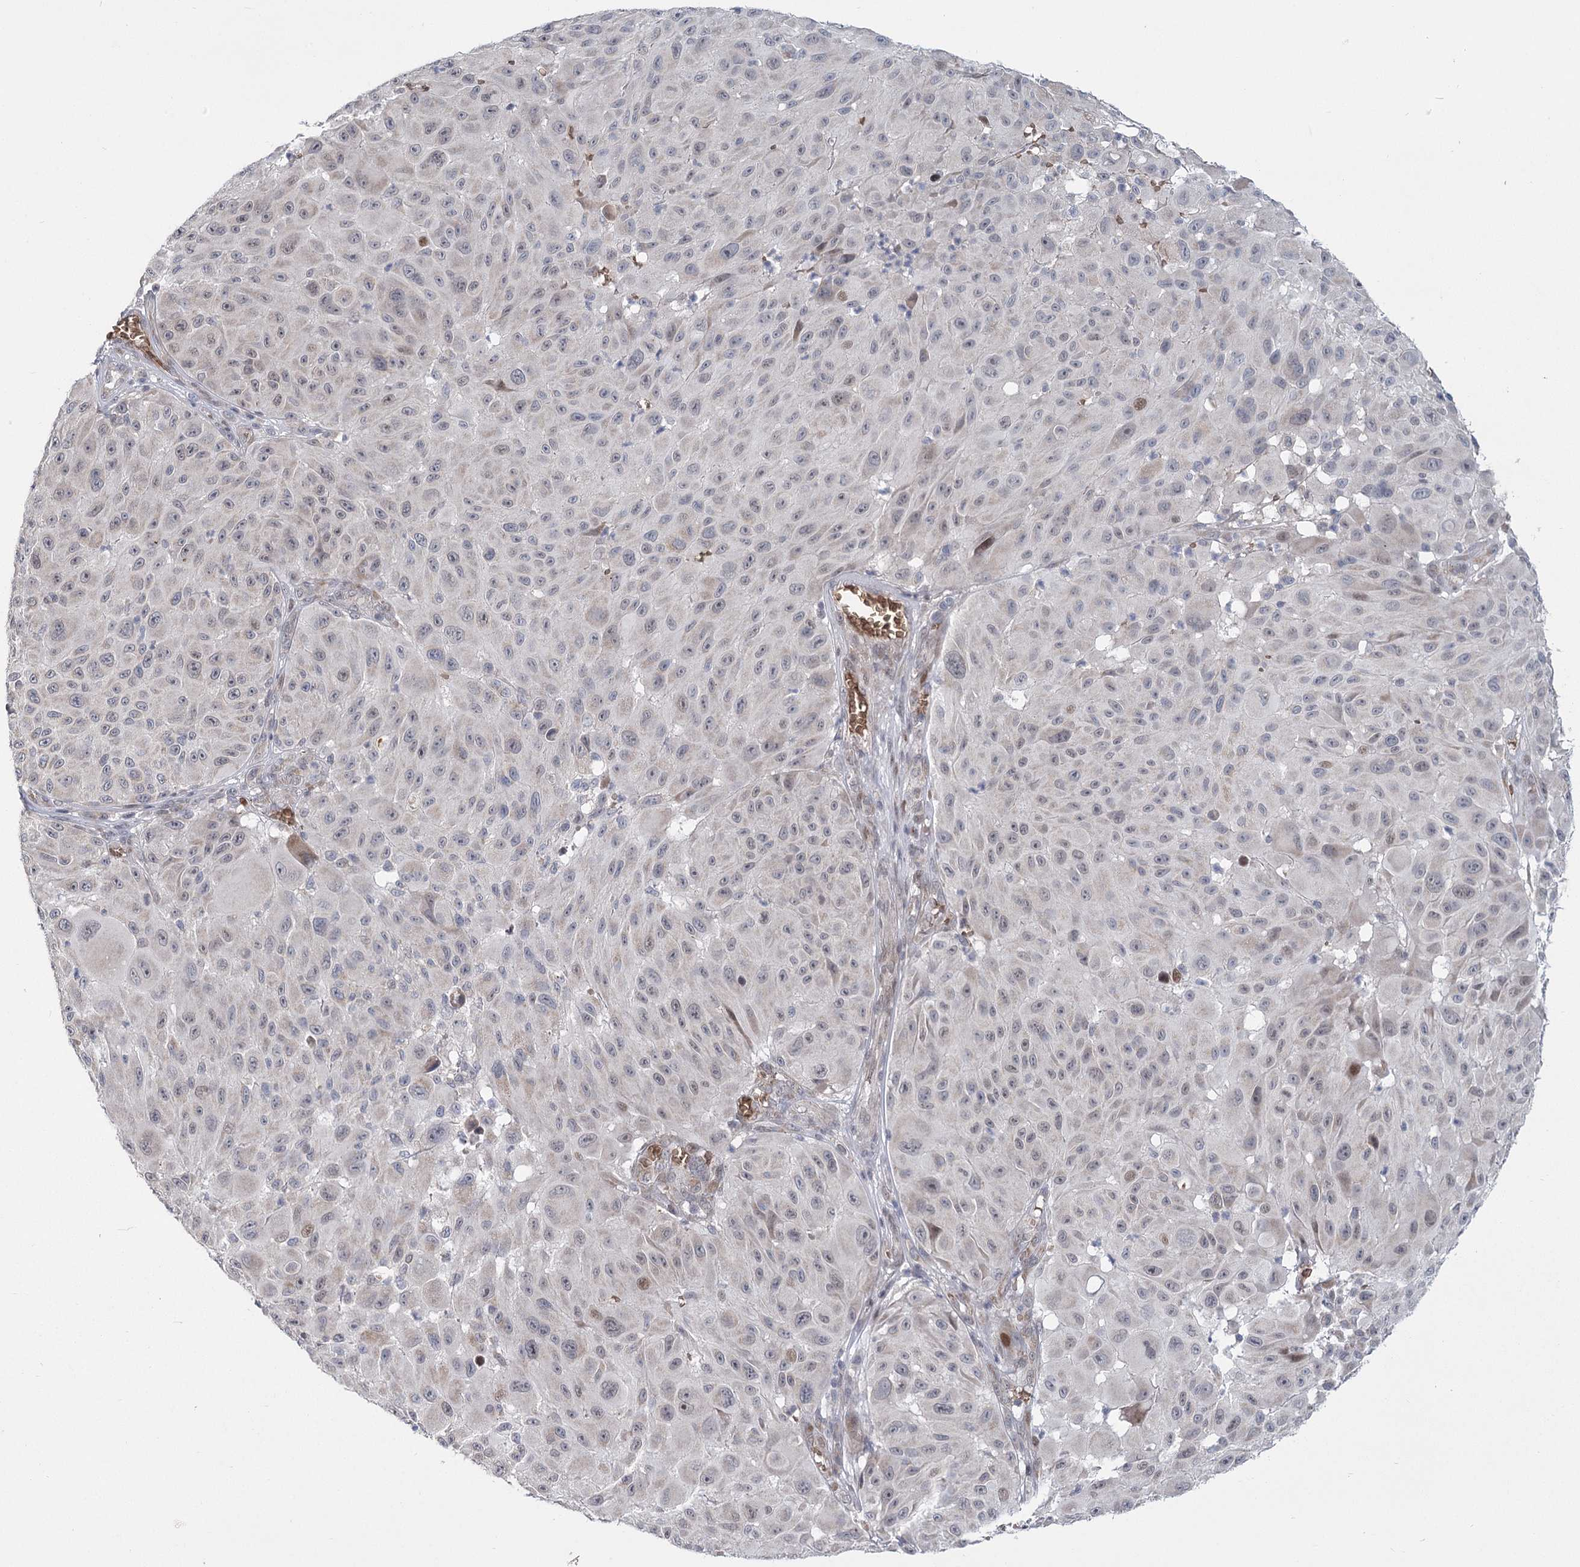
{"staining": {"intensity": "negative", "quantity": "none", "location": "none"}, "tissue": "melanoma", "cell_type": "Tumor cells", "image_type": "cancer", "snomed": [{"axis": "morphology", "description": "Malignant melanoma, NOS"}, {"axis": "topography", "description": "Skin"}], "caption": "Tumor cells are negative for protein expression in human malignant melanoma. The staining is performed using DAB (3,3'-diaminobenzidine) brown chromogen with nuclei counter-stained in using hematoxylin.", "gene": "NSMCE4A", "patient": {"sex": "male", "age": 83}}